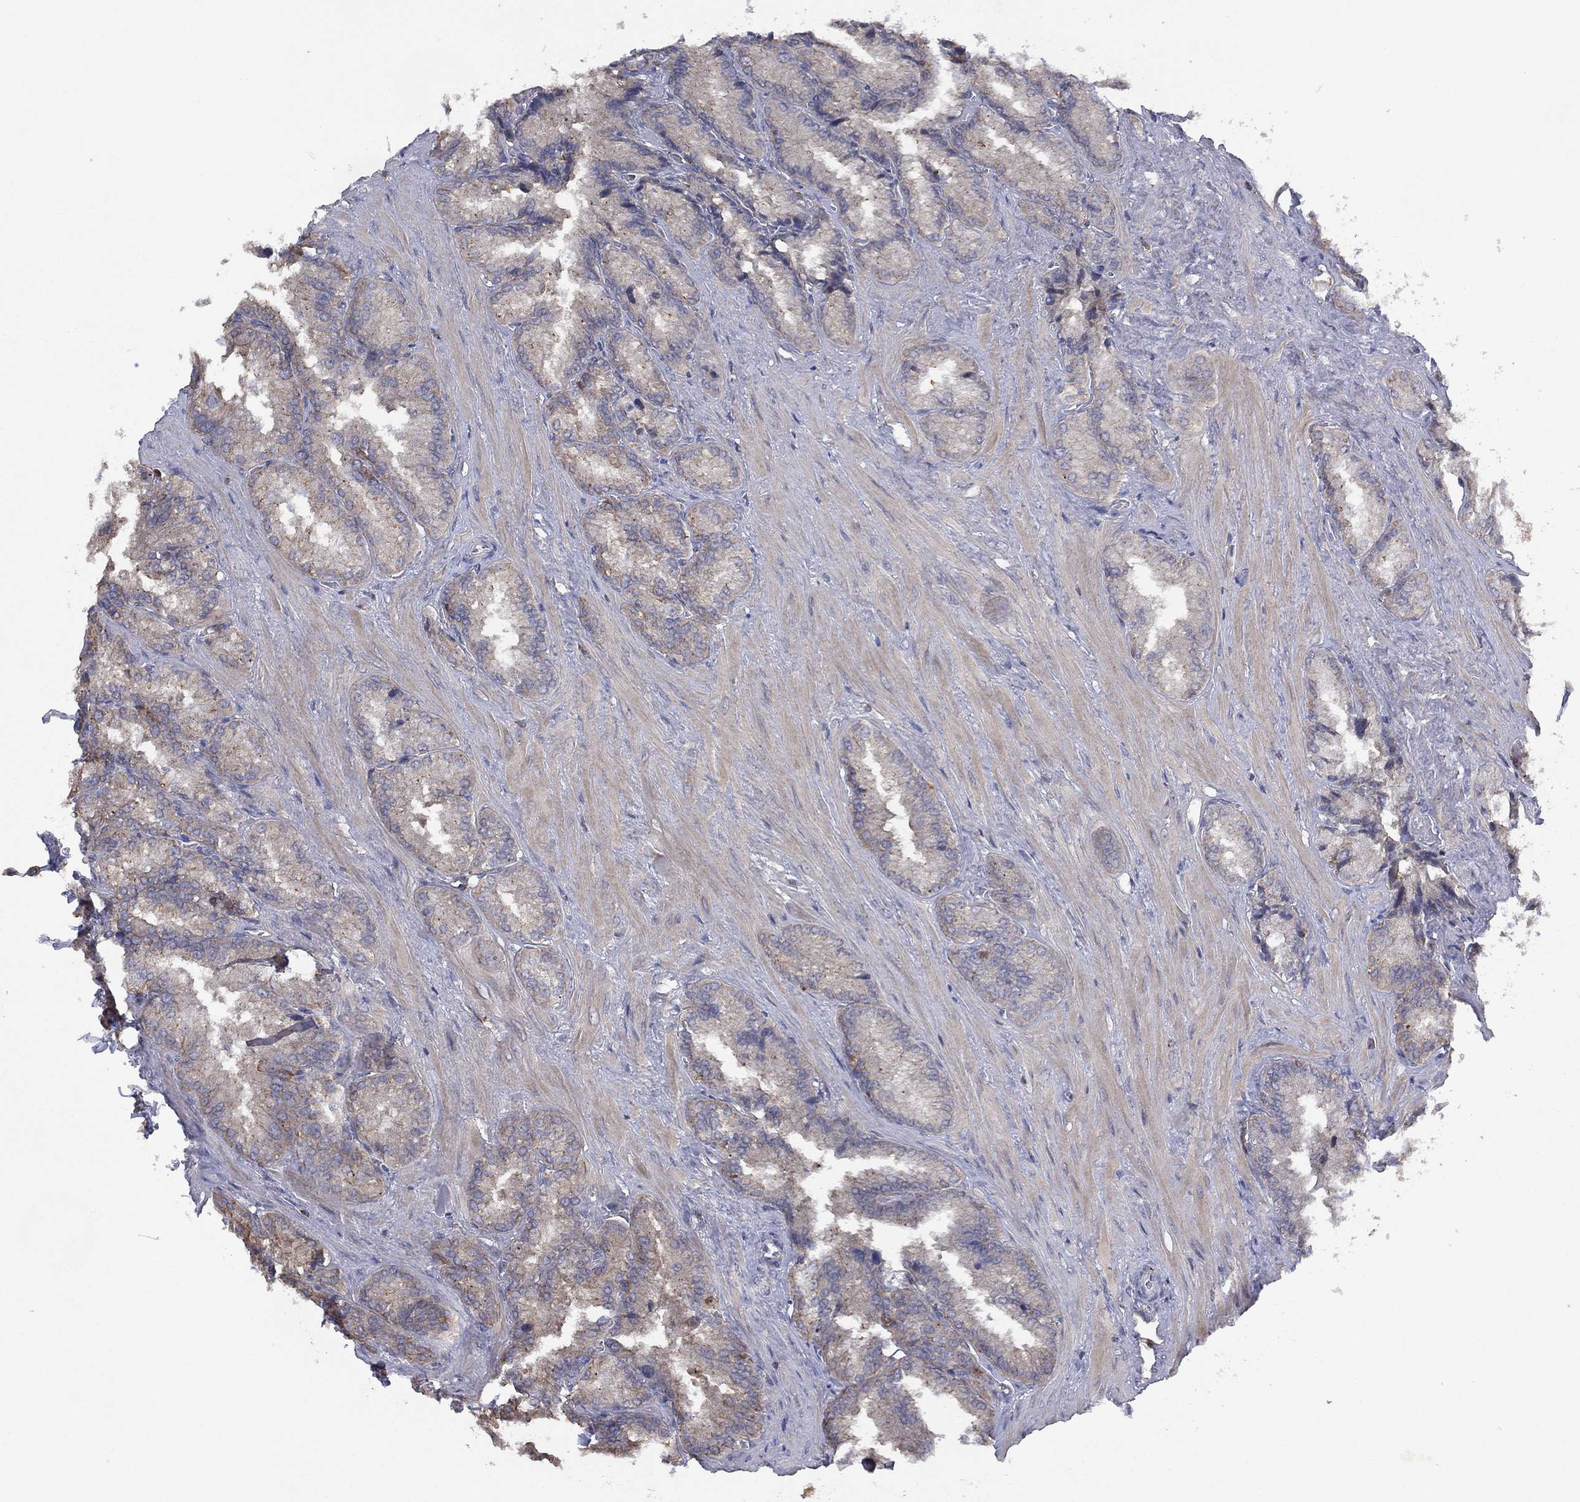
{"staining": {"intensity": "negative", "quantity": "none", "location": "none"}, "tissue": "seminal vesicle", "cell_type": "Glandular cells", "image_type": "normal", "snomed": [{"axis": "morphology", "description": "Normal tissue, NOS"}, {"axis": "topography", "description": "Seminal veicle"}], "caption": "Immunohistochemistry (IHC) image of unremarkable seminal vesicle stained for a protein (brown), which demonstrates no positivity in glandular cells.", "gene": "DOCK8", "patient": {"sex": "male", "age": 37}}